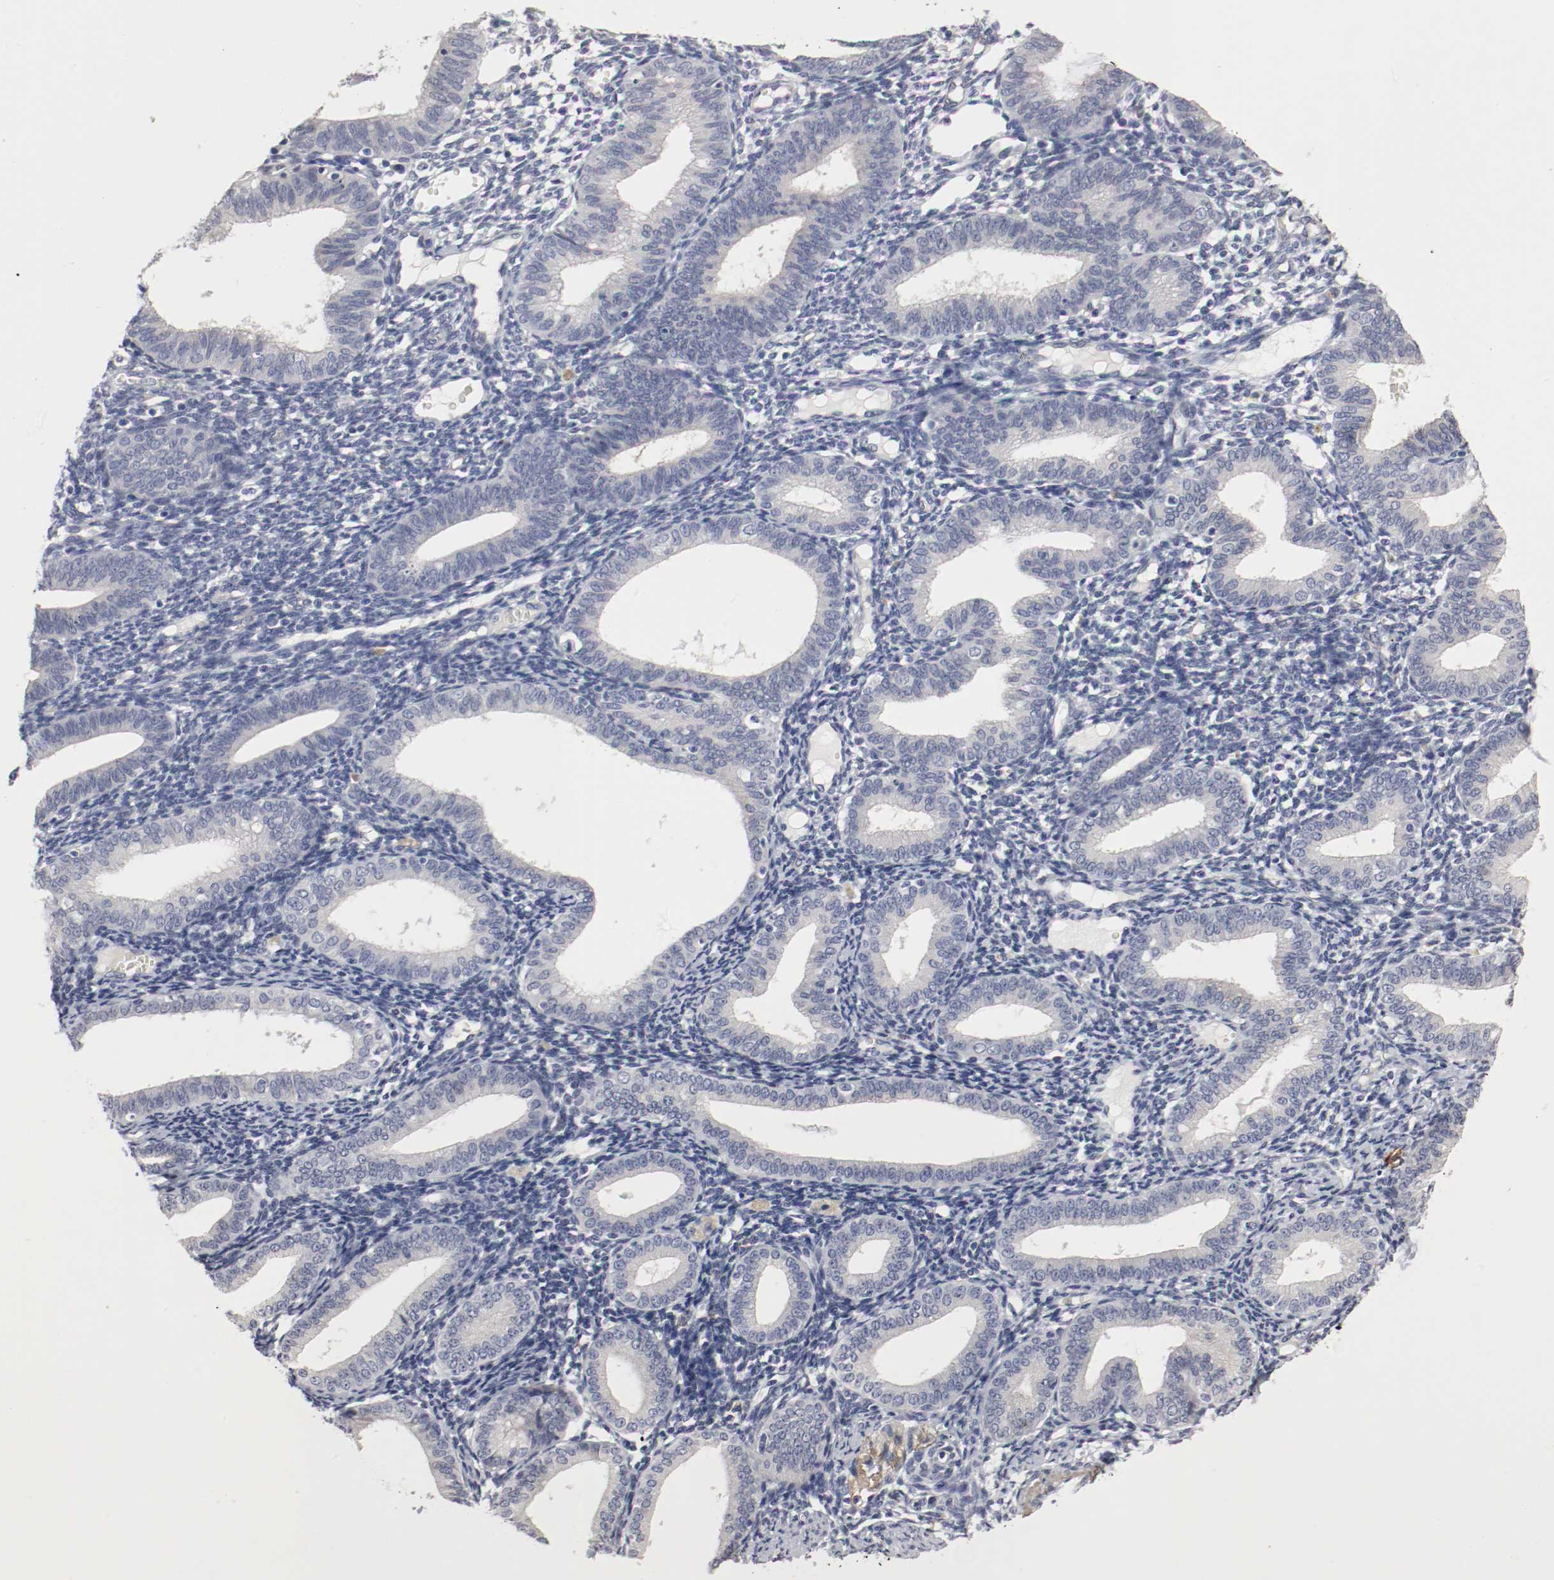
{"staining": {"intensity": "negative", "quantity": "none", "location": "none"}, "tissue": "endometrium", "cell_type": "Cells in endometrial stroma", "image_type": "normal", "snomed": [{"axis": "morphology", "description": "Normal tissue, NOS"}, {"axis": "topography", "description": "Endometrium"}], "caption": "High power microscopy image of an immunohistochemistry histopathology image of normal endometrium, revealing no significant staining in cells in endometrial stroma.", "gene": "KIT", "patient": {"sex": "female", "age": 61}}